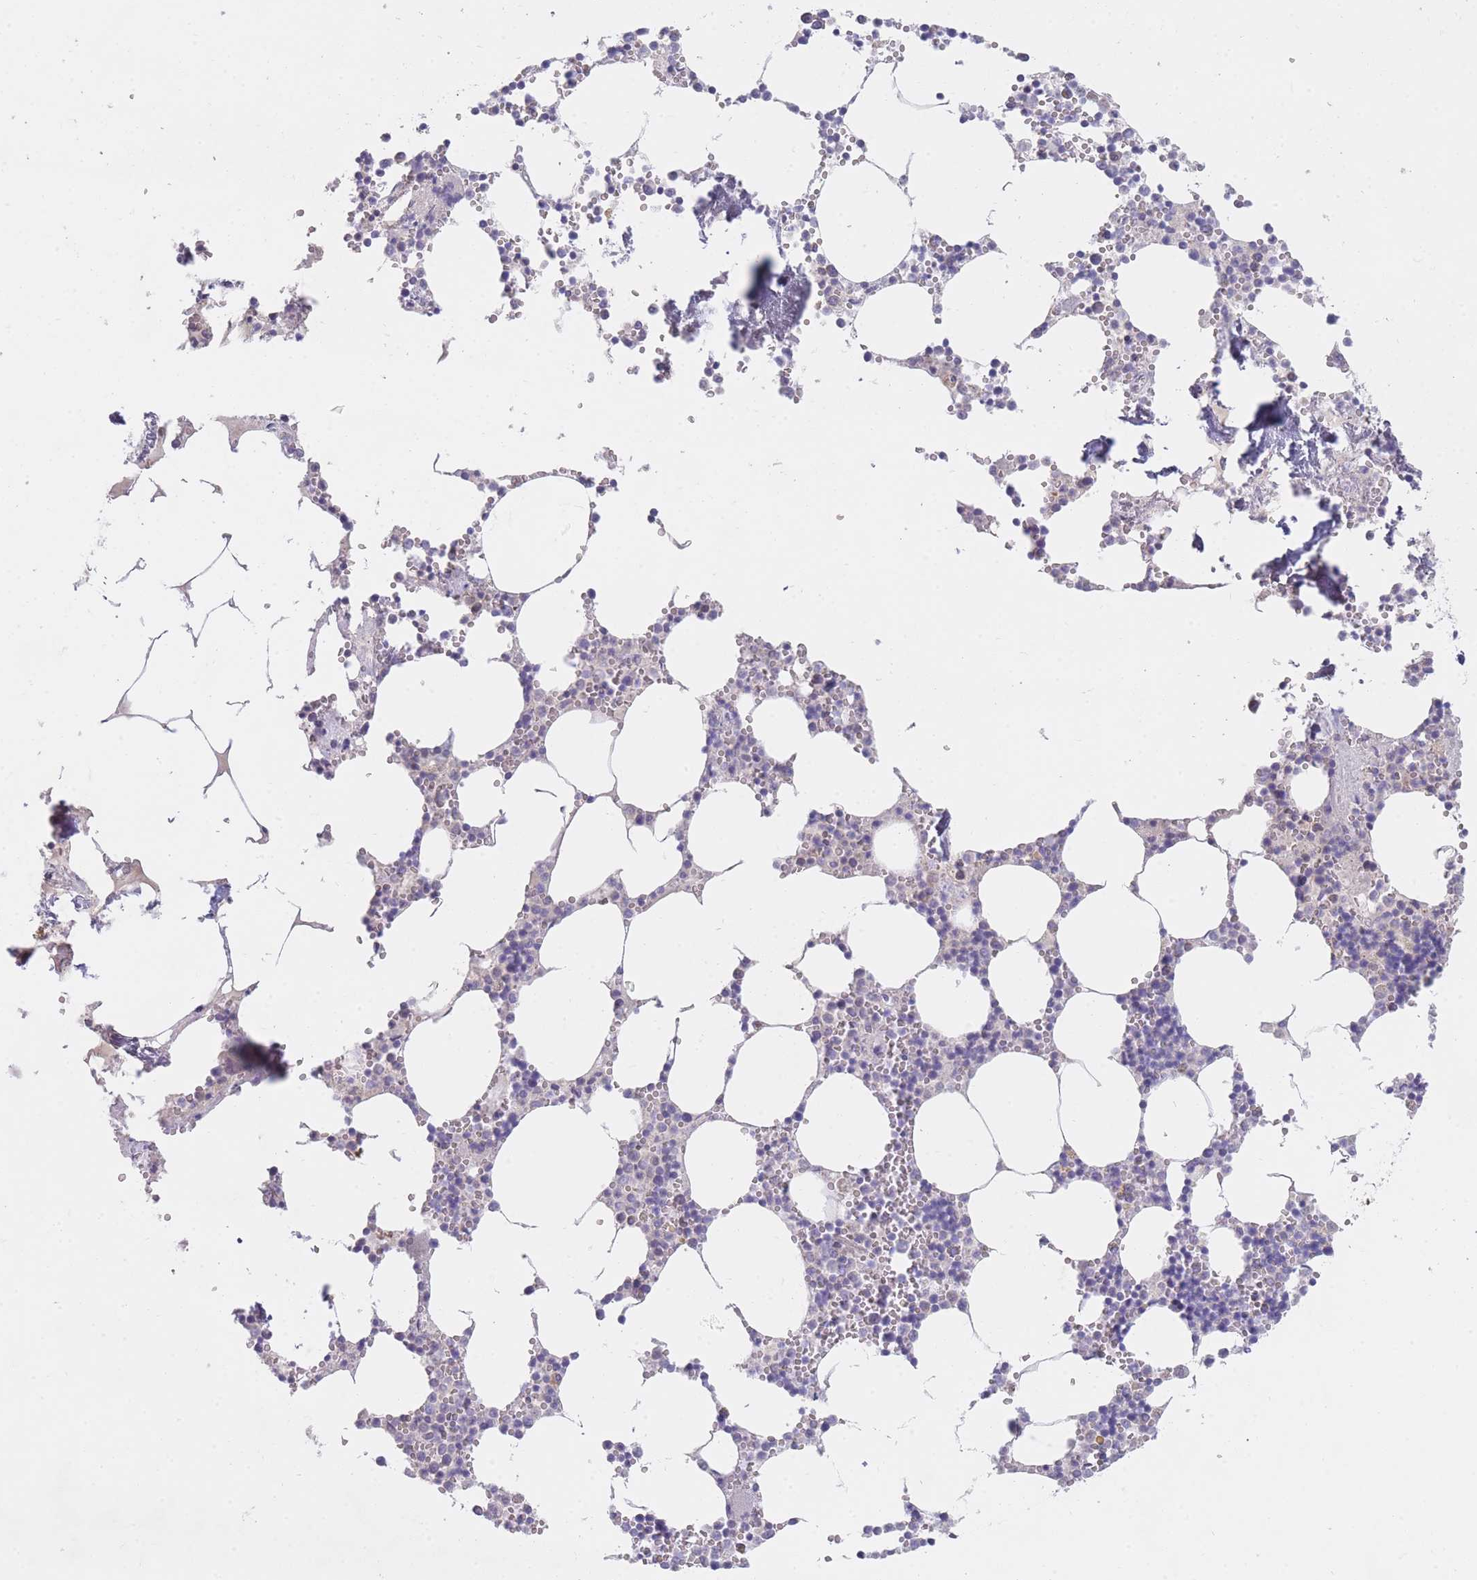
{"staining": {"intensity": "negative", "quantity": "none", "location": "none"}, "tissue": "bone marrow", "cell_type": "Hematopoietic cells", "image_type": "normal", "snomed": [{"axis": "morphology", "description": "Normal tissue, NOS"}, {"axis": "topography", "description": "Bone marrow"}], "caption": "Hematopoietic cells are negative for protein expression in benign human bone marrow. Nuclei are stained in blue.", "gene": "MRPS14", "patient": {"sex": "male", "age": 54}}